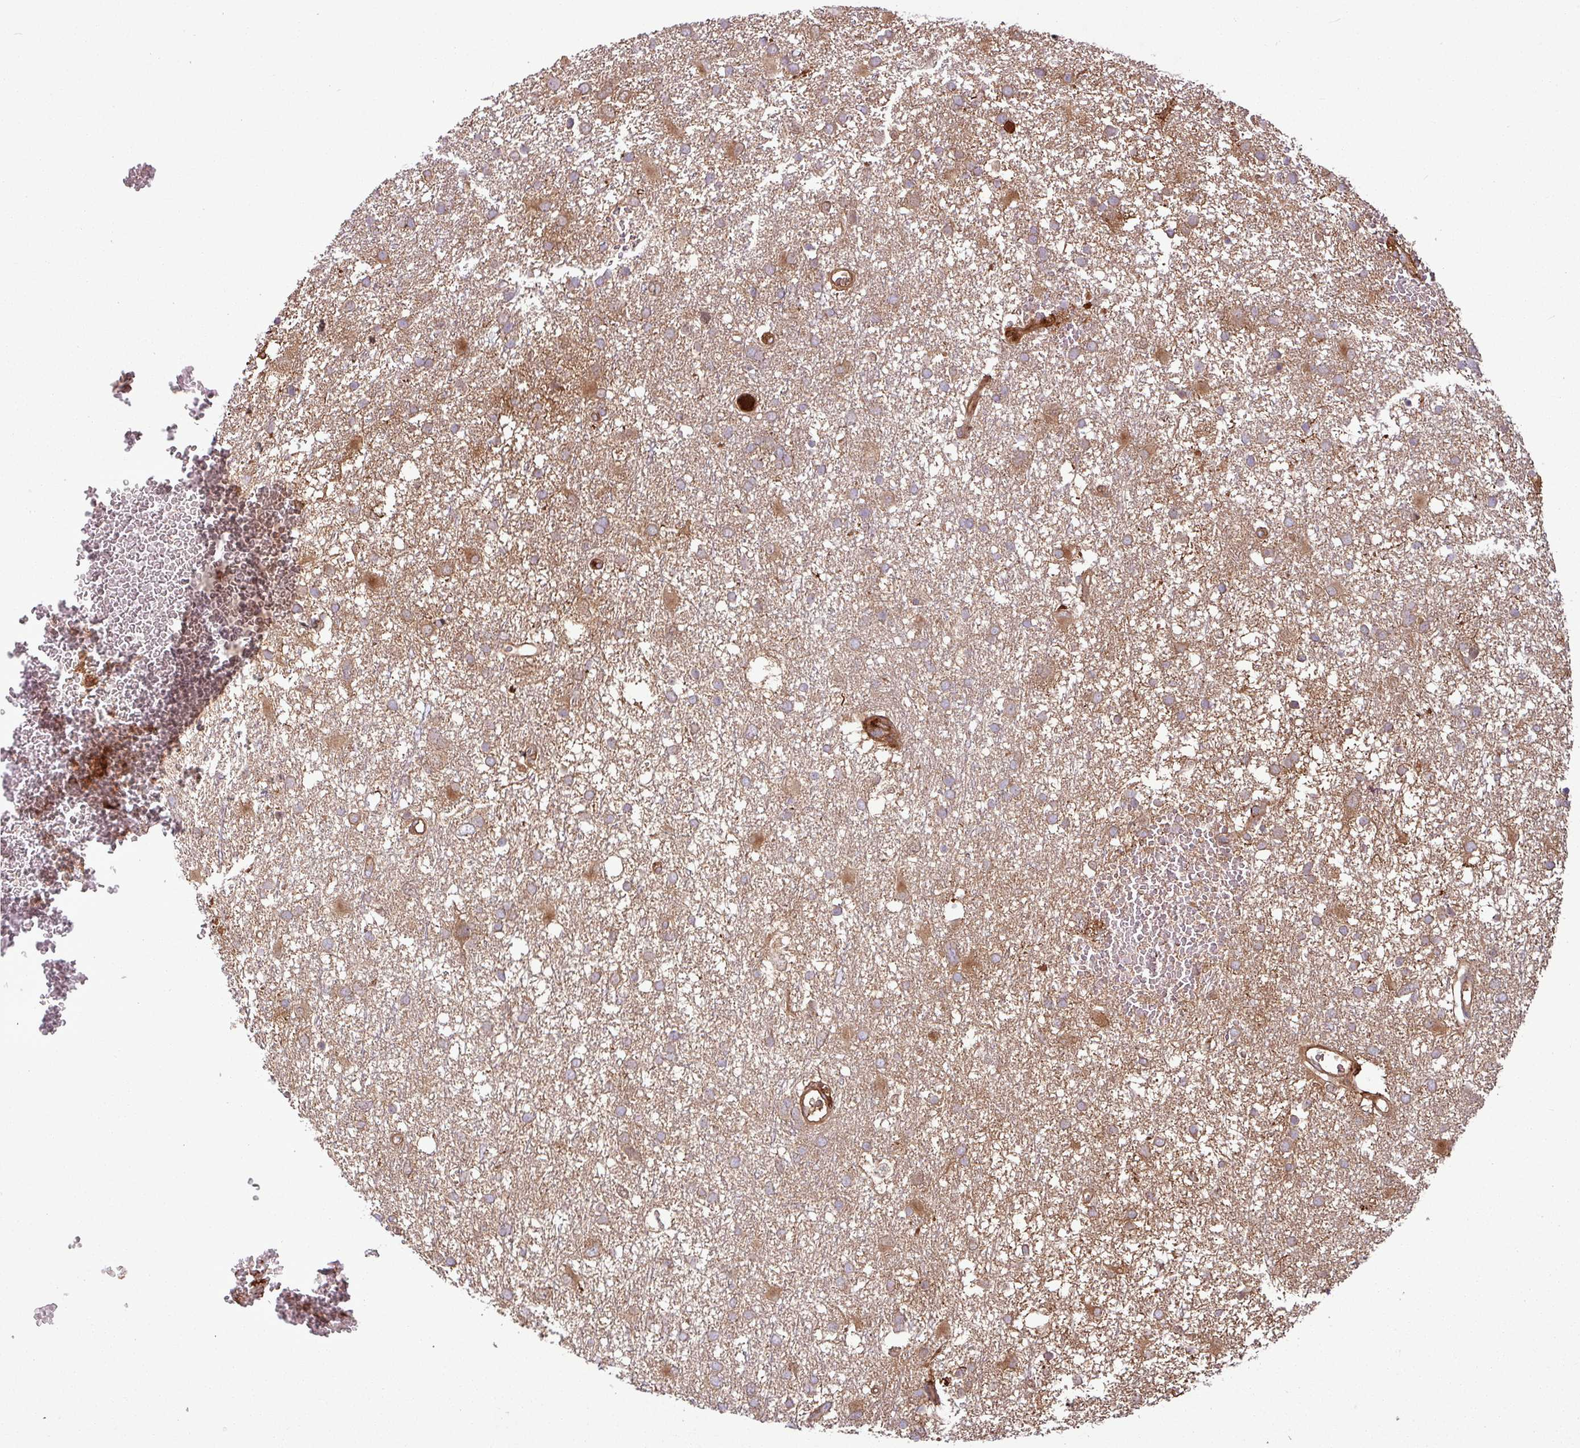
{"staining": {"intensity": "moderate", "quantity": "<25%", "location": "cytoplasmic/membranous"}, "tissue": "glioma", "cell_type": "Tumor cells", "image_type": "cancer", "snomed": [{"axis": "morphology", "description": "Glioma, malignant, High grade"}, {"axis": "topography", "description": "Brain"}], "caption": "This micrograph shows immunohistochemistry staining of human glioma, with low moderate cytoplasmic/membranous expression in approximately <25% of tumor cells.", "gene": "C4B", "patient": {"sex": "male", "age": 61}}